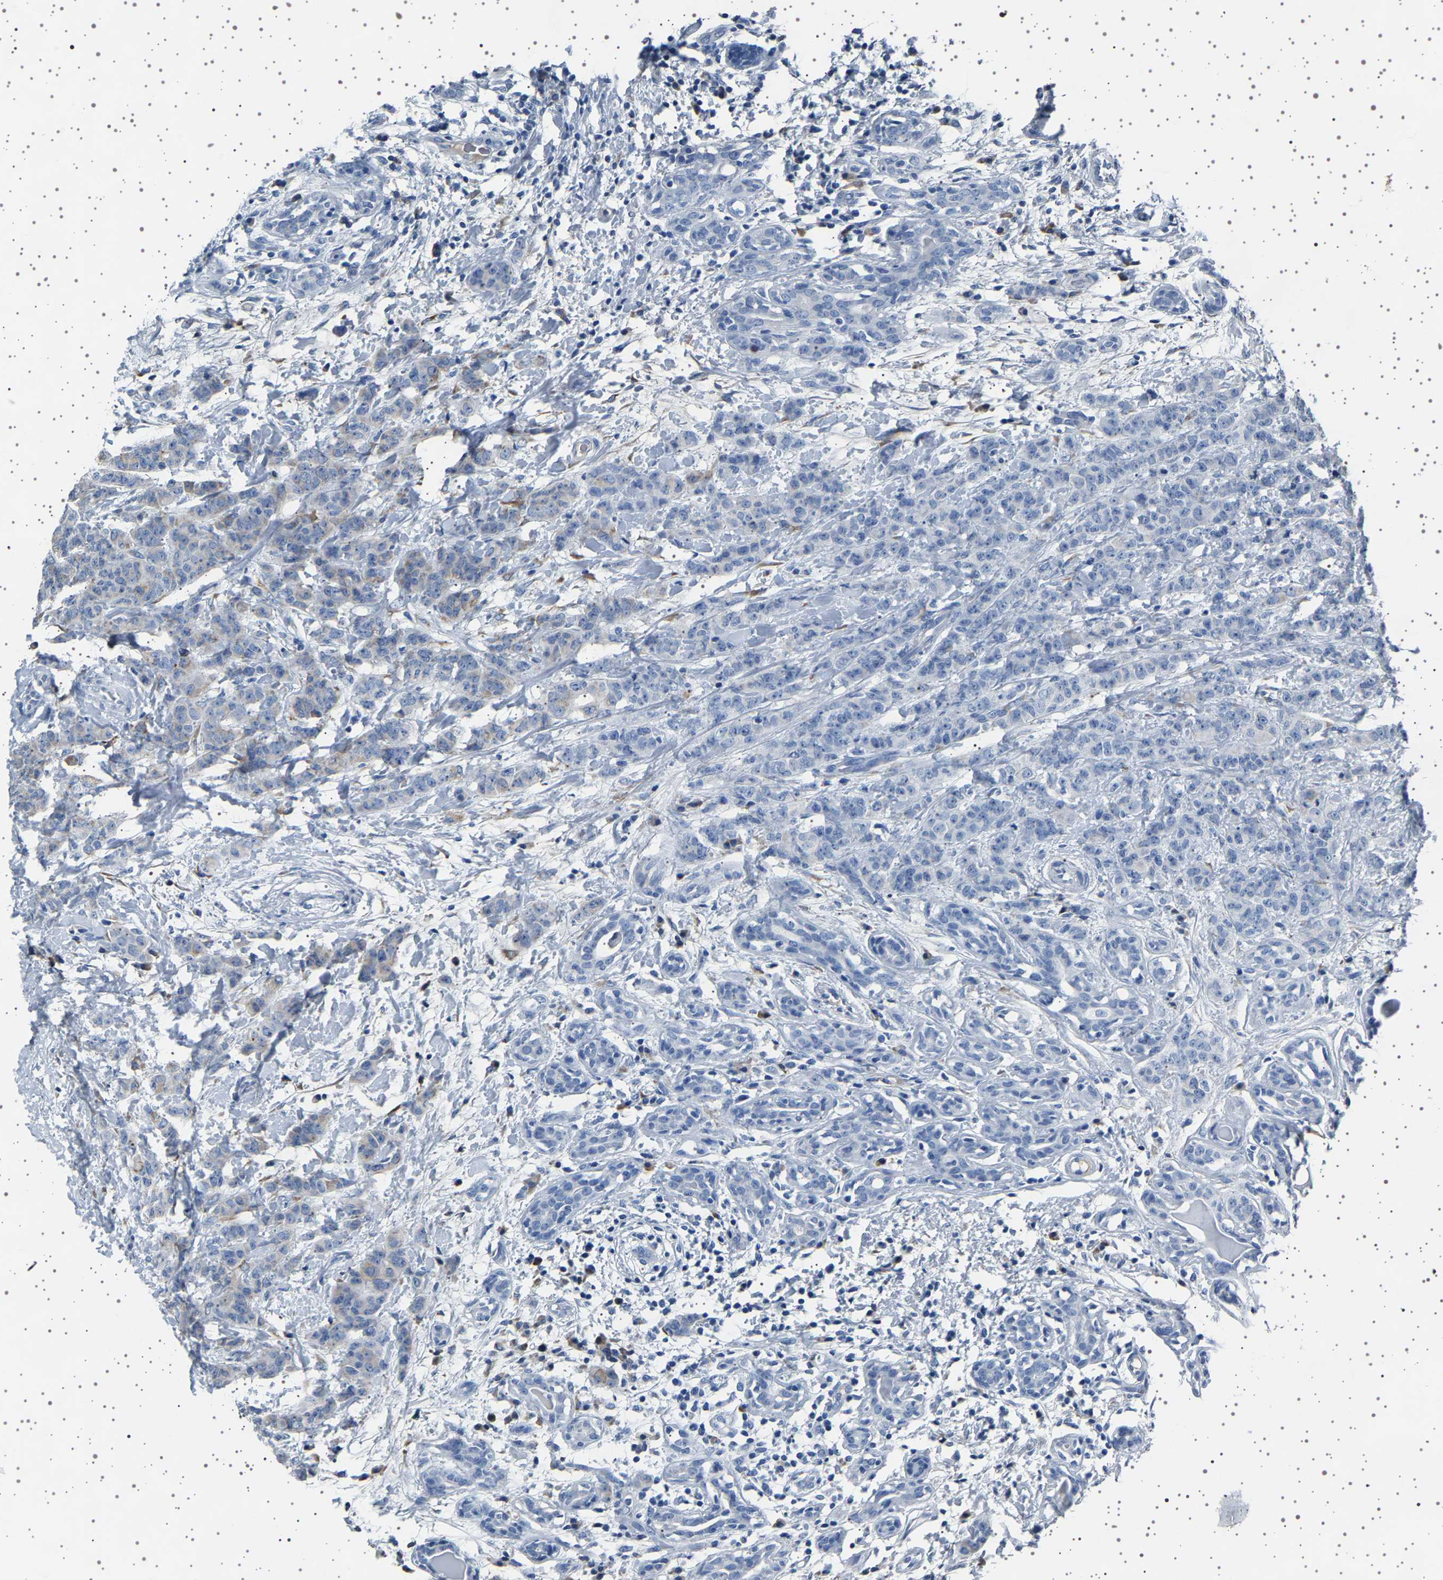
{"staining": {"intensity": "negative", "quantity": "none", "location": "none"}, "tissue": "breast cancer", "cell_type": "Tumor cells", "image_type": "cancer", "snomed": [{"axis": "morphology", "description": "Normal tissue, NOS"}, {"axis": "morphology", "description": "Duct carcinoma"}, {"axis": "topography", "description": "Breast"}], "caption": "DAB (3,3'-diaminobenzidine) immunohistochemical staining of intraductal carcinoma (breast) shows no significant positivity in tumor cells.", "gene": "FTCD", "patient": {"sex": "female", "age": 40}}